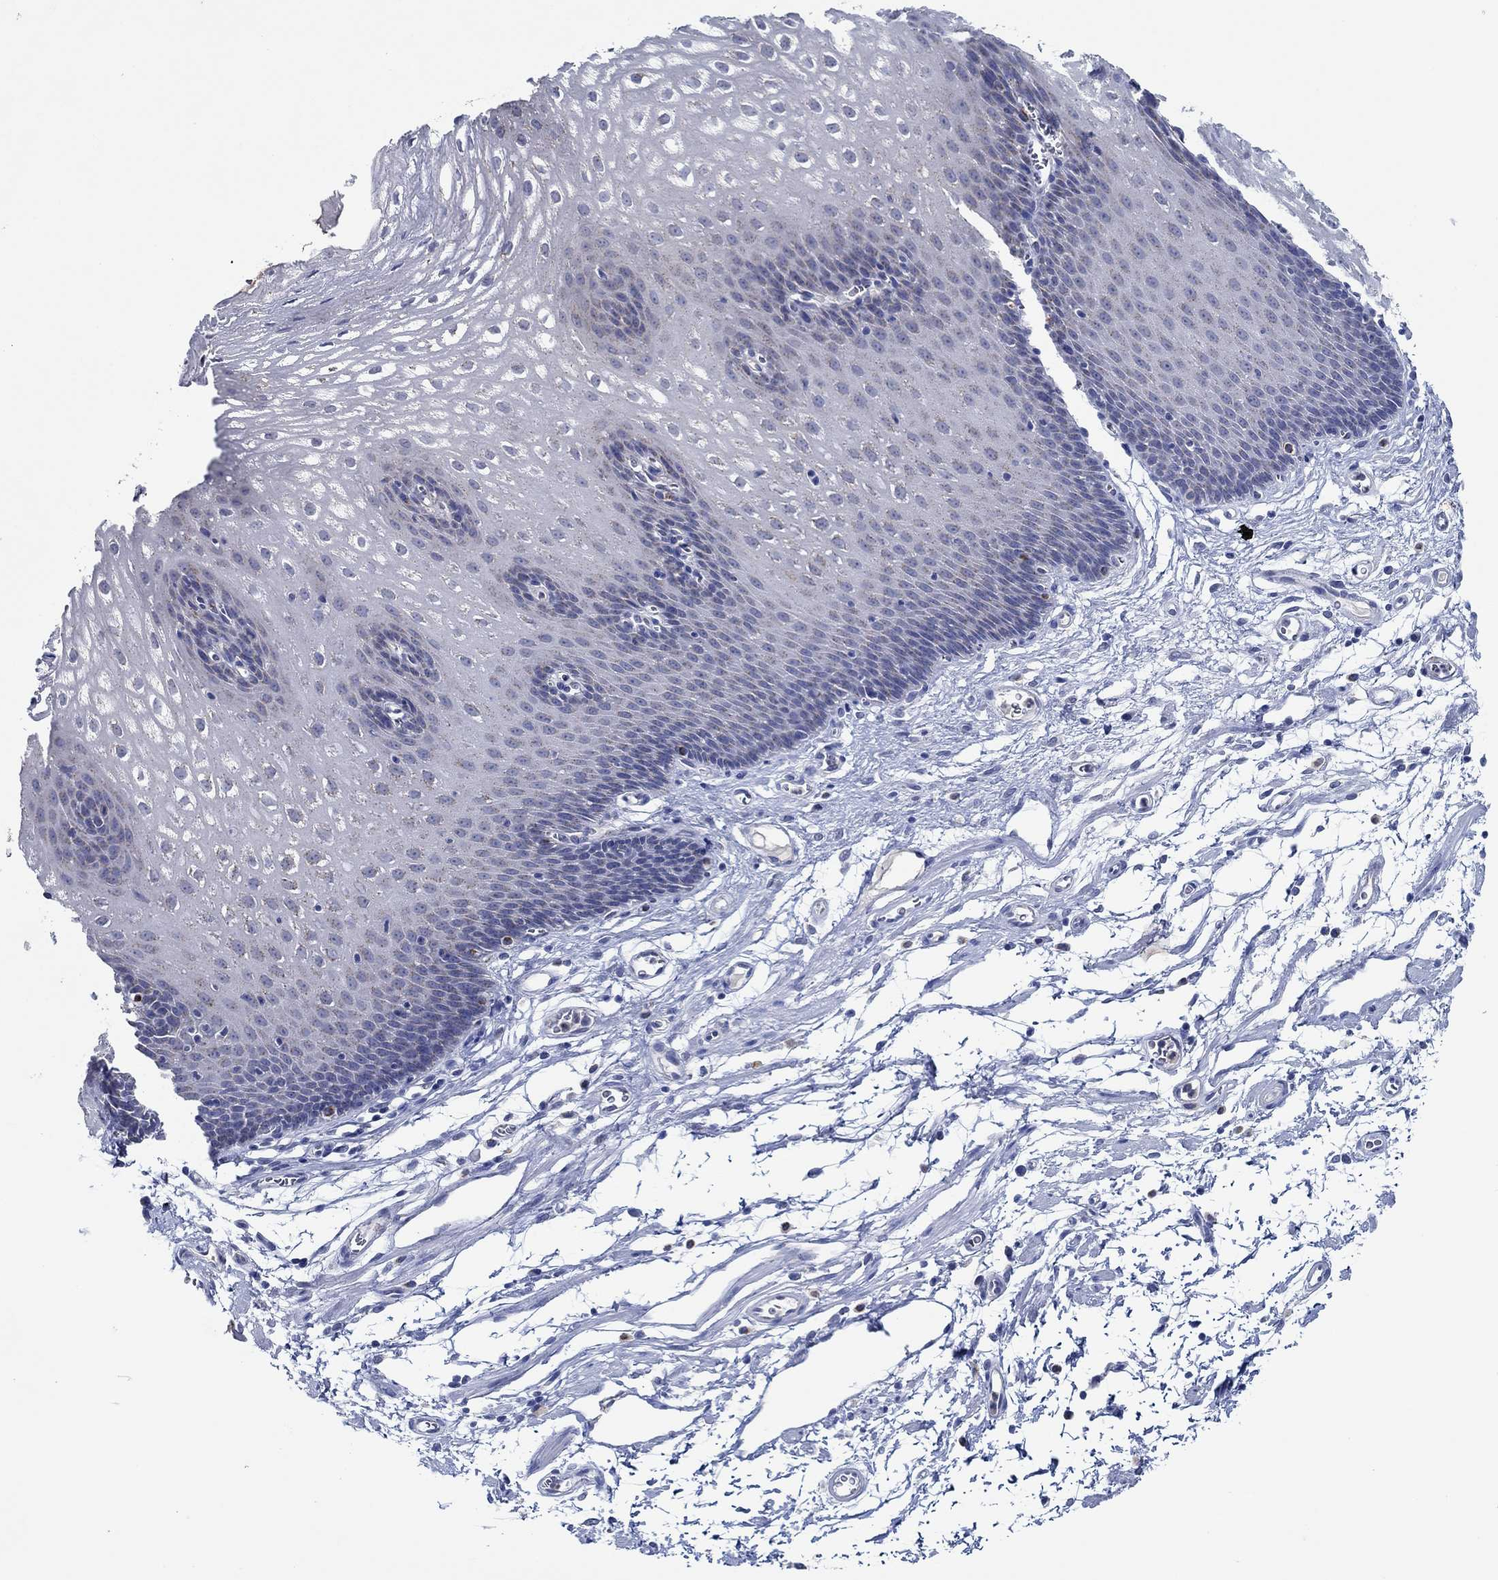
{"staining": {"intensity": "negative", "quantity": "none", "location": "none"}, "tissue": "esophagus", "cell_type": "Squamous epithelial cells", "image_type": "normal", "snomed": [{"axis": "morphology", "description": "Normal tissue, NOS"}, {"axis": "topography", "description": "Esophagus"}], "caption": "There is no significant expression in squamous epithelial cells of esophagus. The staining was performed using DAB to visualize the protein expression in brown, while the nuclei were stained in blue with hematoxylin (Magnification: 20x).", "gene": "CPM", "patient": {"sex": "male", "age": 72}}